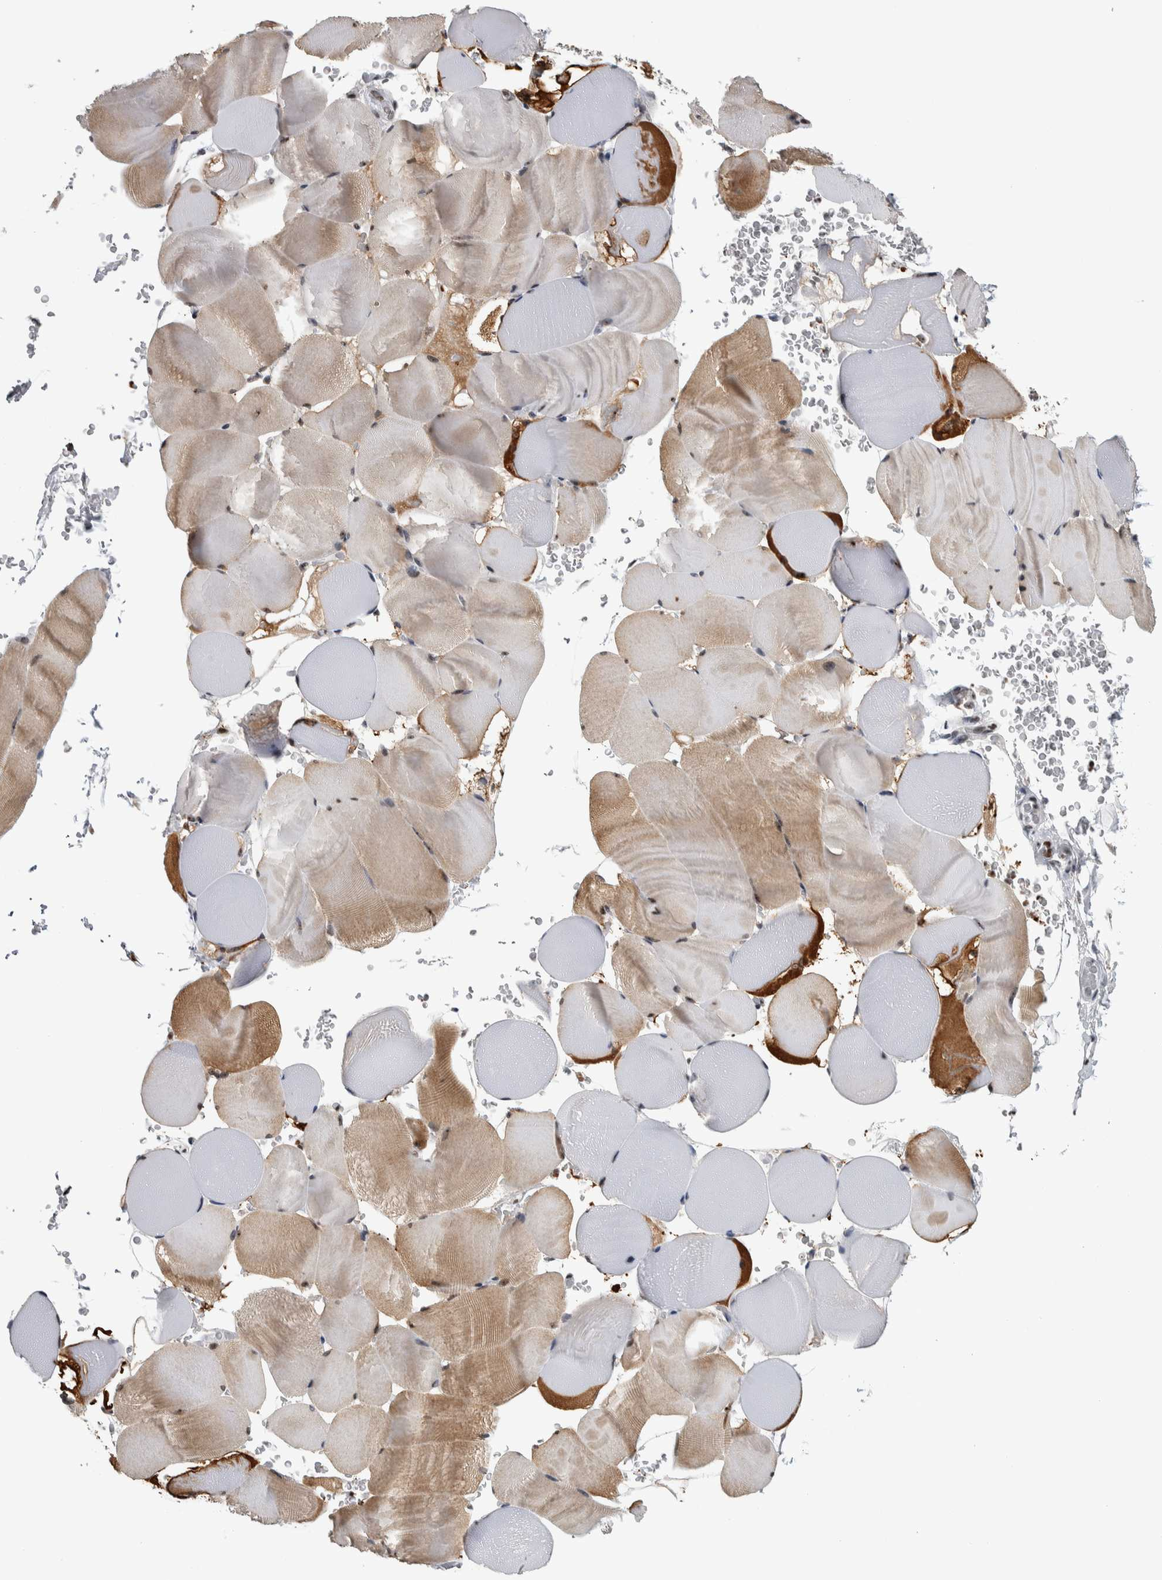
{"staining": {"intensity": "moderate", "quantity": ">75%", "location": "cytoplasmic/membranous,nuclear"}, "tissue": "skeletal muscle", "cell_type": "Myocytes", "image_type": "normal", "snomed": [{"axis": "morphology", "description": "Normal tissue, NOS"}, {"axis": "topography", "description": "Skeletal muscle"}], "caption": "Immunohistochemistry histopathology image of unremarkable human skeletal muscle stained for a protein (brown), which exhibits medium levels of moderate cytoplasmic/membranous,nuclear expression in about >75% of myocytes.", "gene": "TOP2B", "patient": {"sex": "male", "age": 62}}